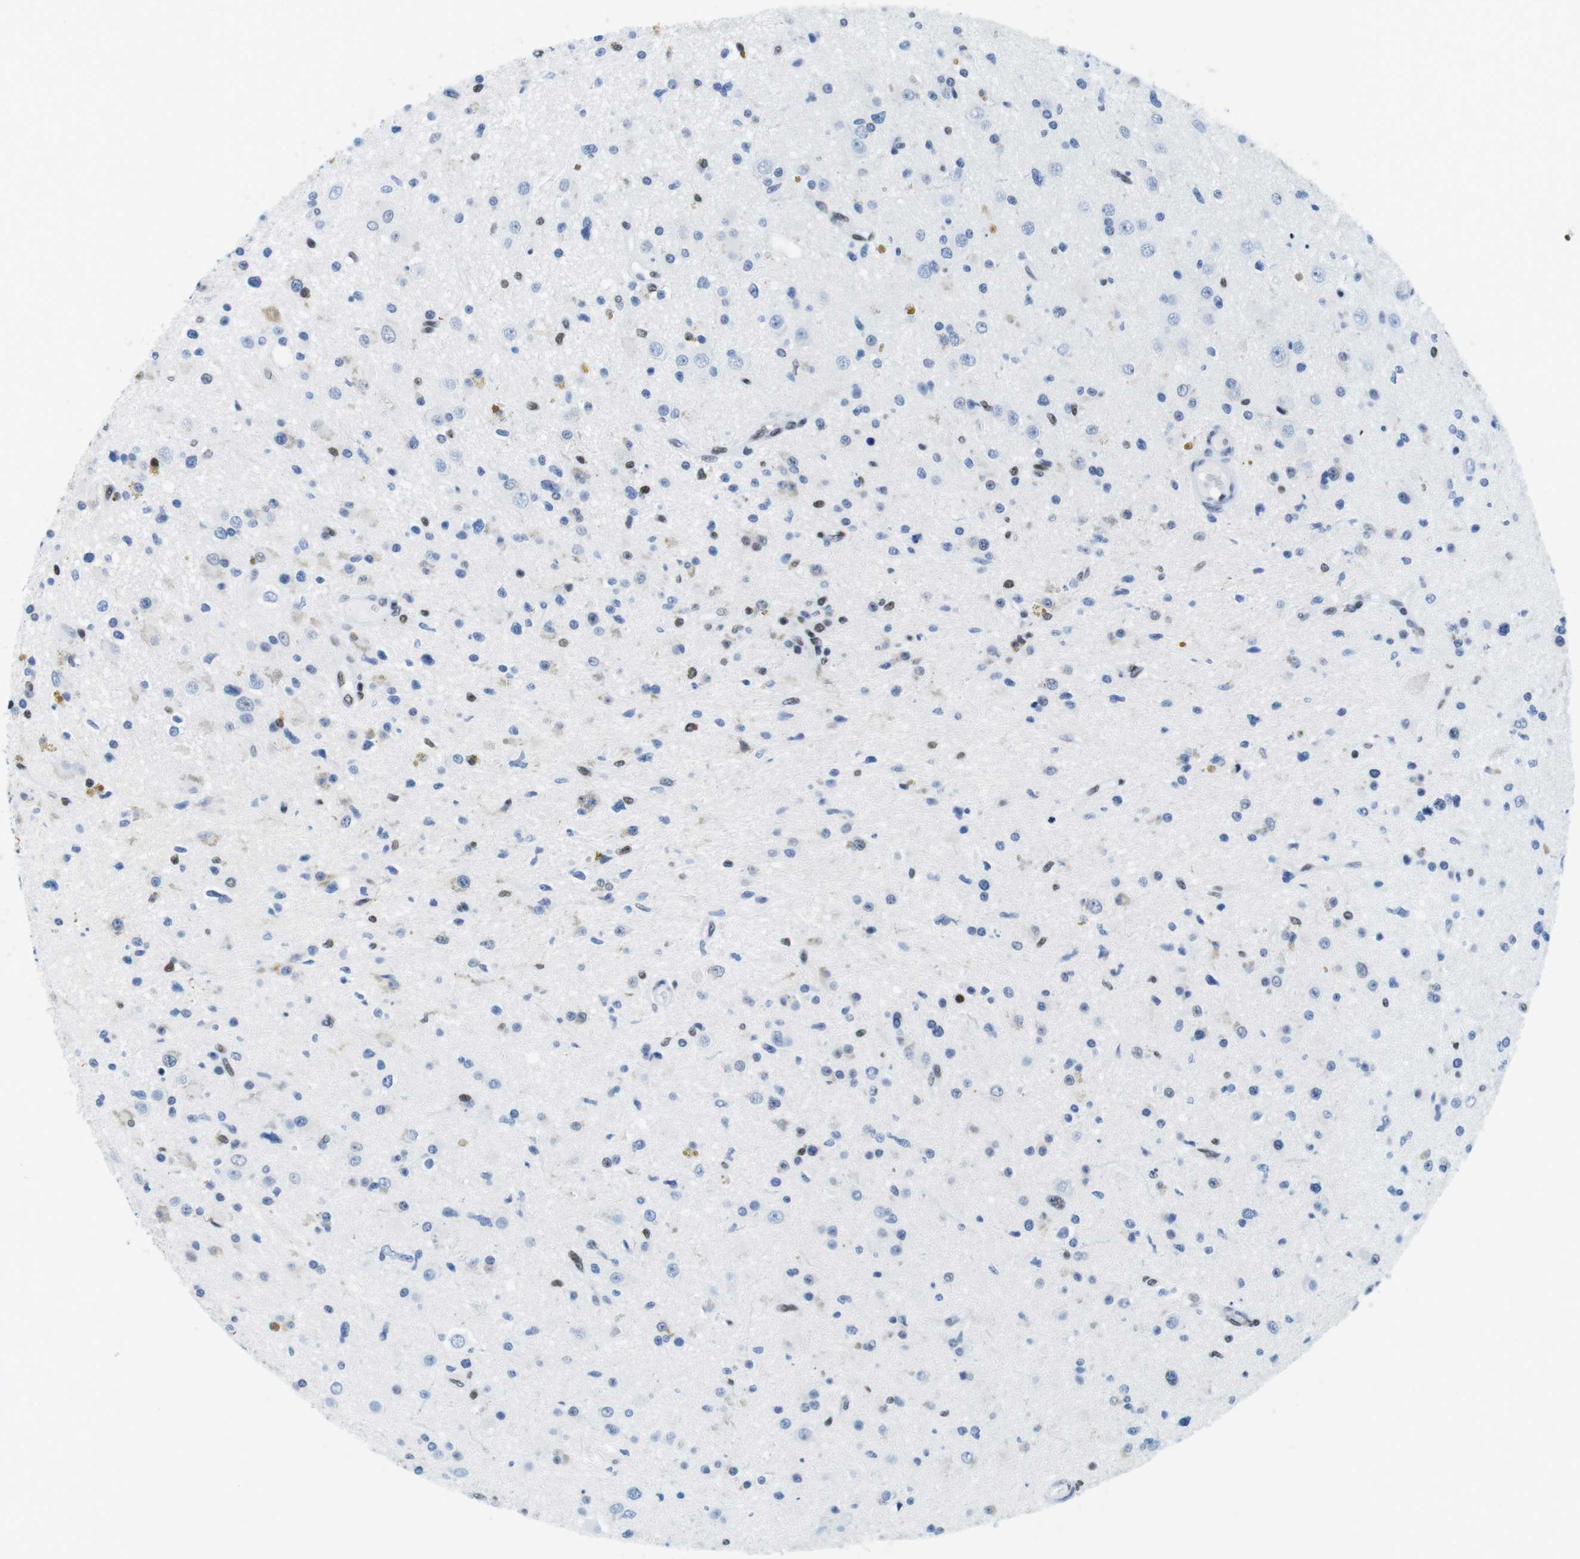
{"staining": {"intensity": "moderate", "quantity": "<25%", "location": "nuclear"}, "tissue": "glioma", "cell_type": "Tumor cells", "image_type": "cancer", "snomed": [{"axis": "morphology", "description": "Glioma, malignant, High grade"}, {"axis": "topography", "description": "Brain"}], "caption": "Moderate nuclear protein staining is seen in about <25% of tumor cells in malignant glioma (high-grade). The protein of interest is stained brown, and the nuclei are stained in blue (DAB (3,3'-diaminobenzidine) IHC with brightfield microscopy, high magnification).", "gene": "IFI16", "patient": {"sex": "male", "age": 33}}